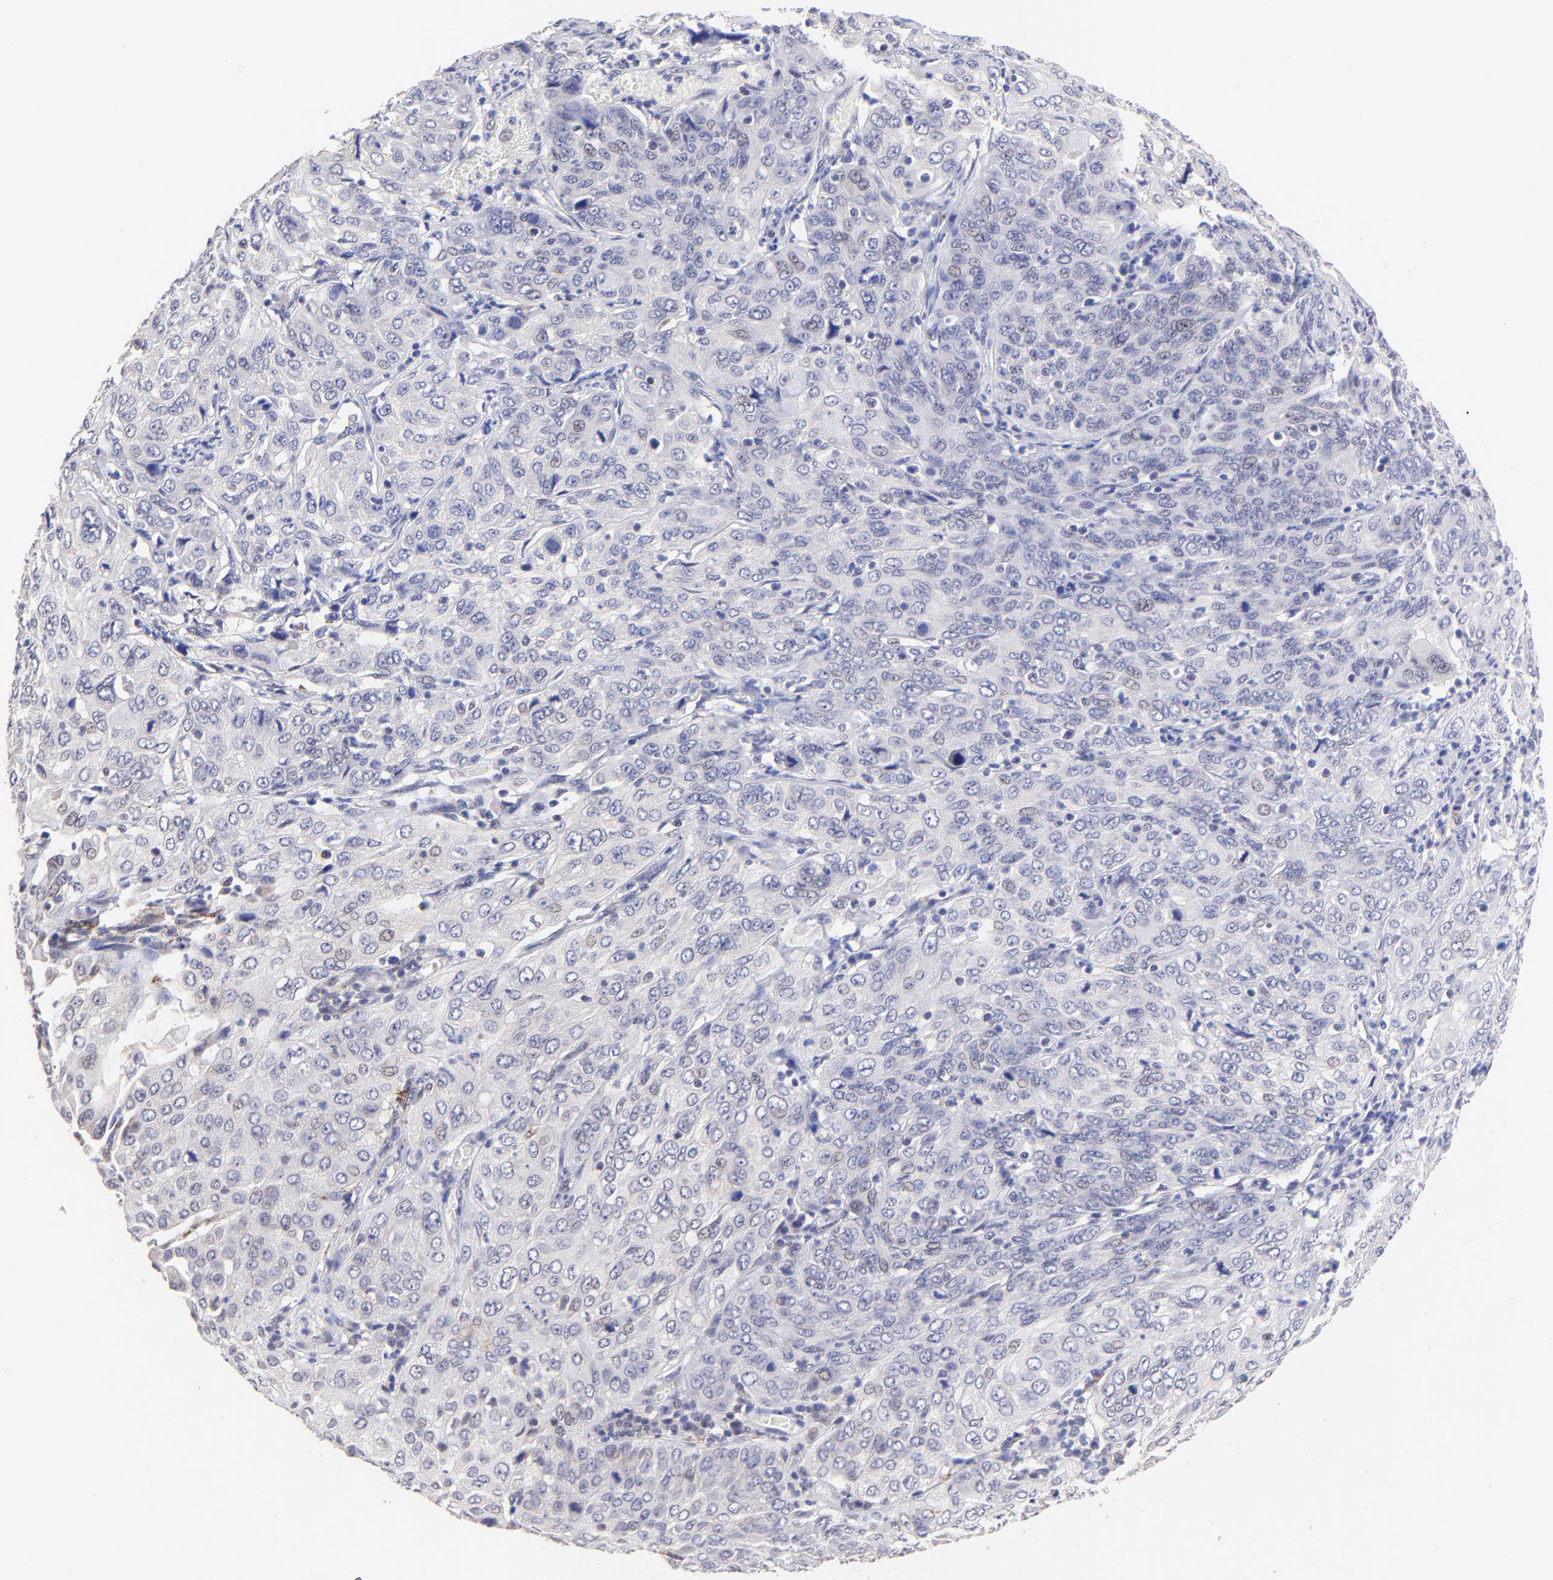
{"staining": {"intensity": "negative", "quantity": "none", "location": "none"}, "tissue": "cervical cancer", "cell_type": "Tumor cells", "image_type": "cancer", "snomed": [{"axis": "morphology", "description": "Squamous cell carcinoma, NOS"}, {"axis": "topography", "description": "Cervix"}], "caption": "Immunohistochemistry (IHC) of cervical cancer (squamous cell carcinoma) exhibits no staining in tumor cells.", "gene": "ZNF747", "patient": {"sex": "female", "age": 38}}